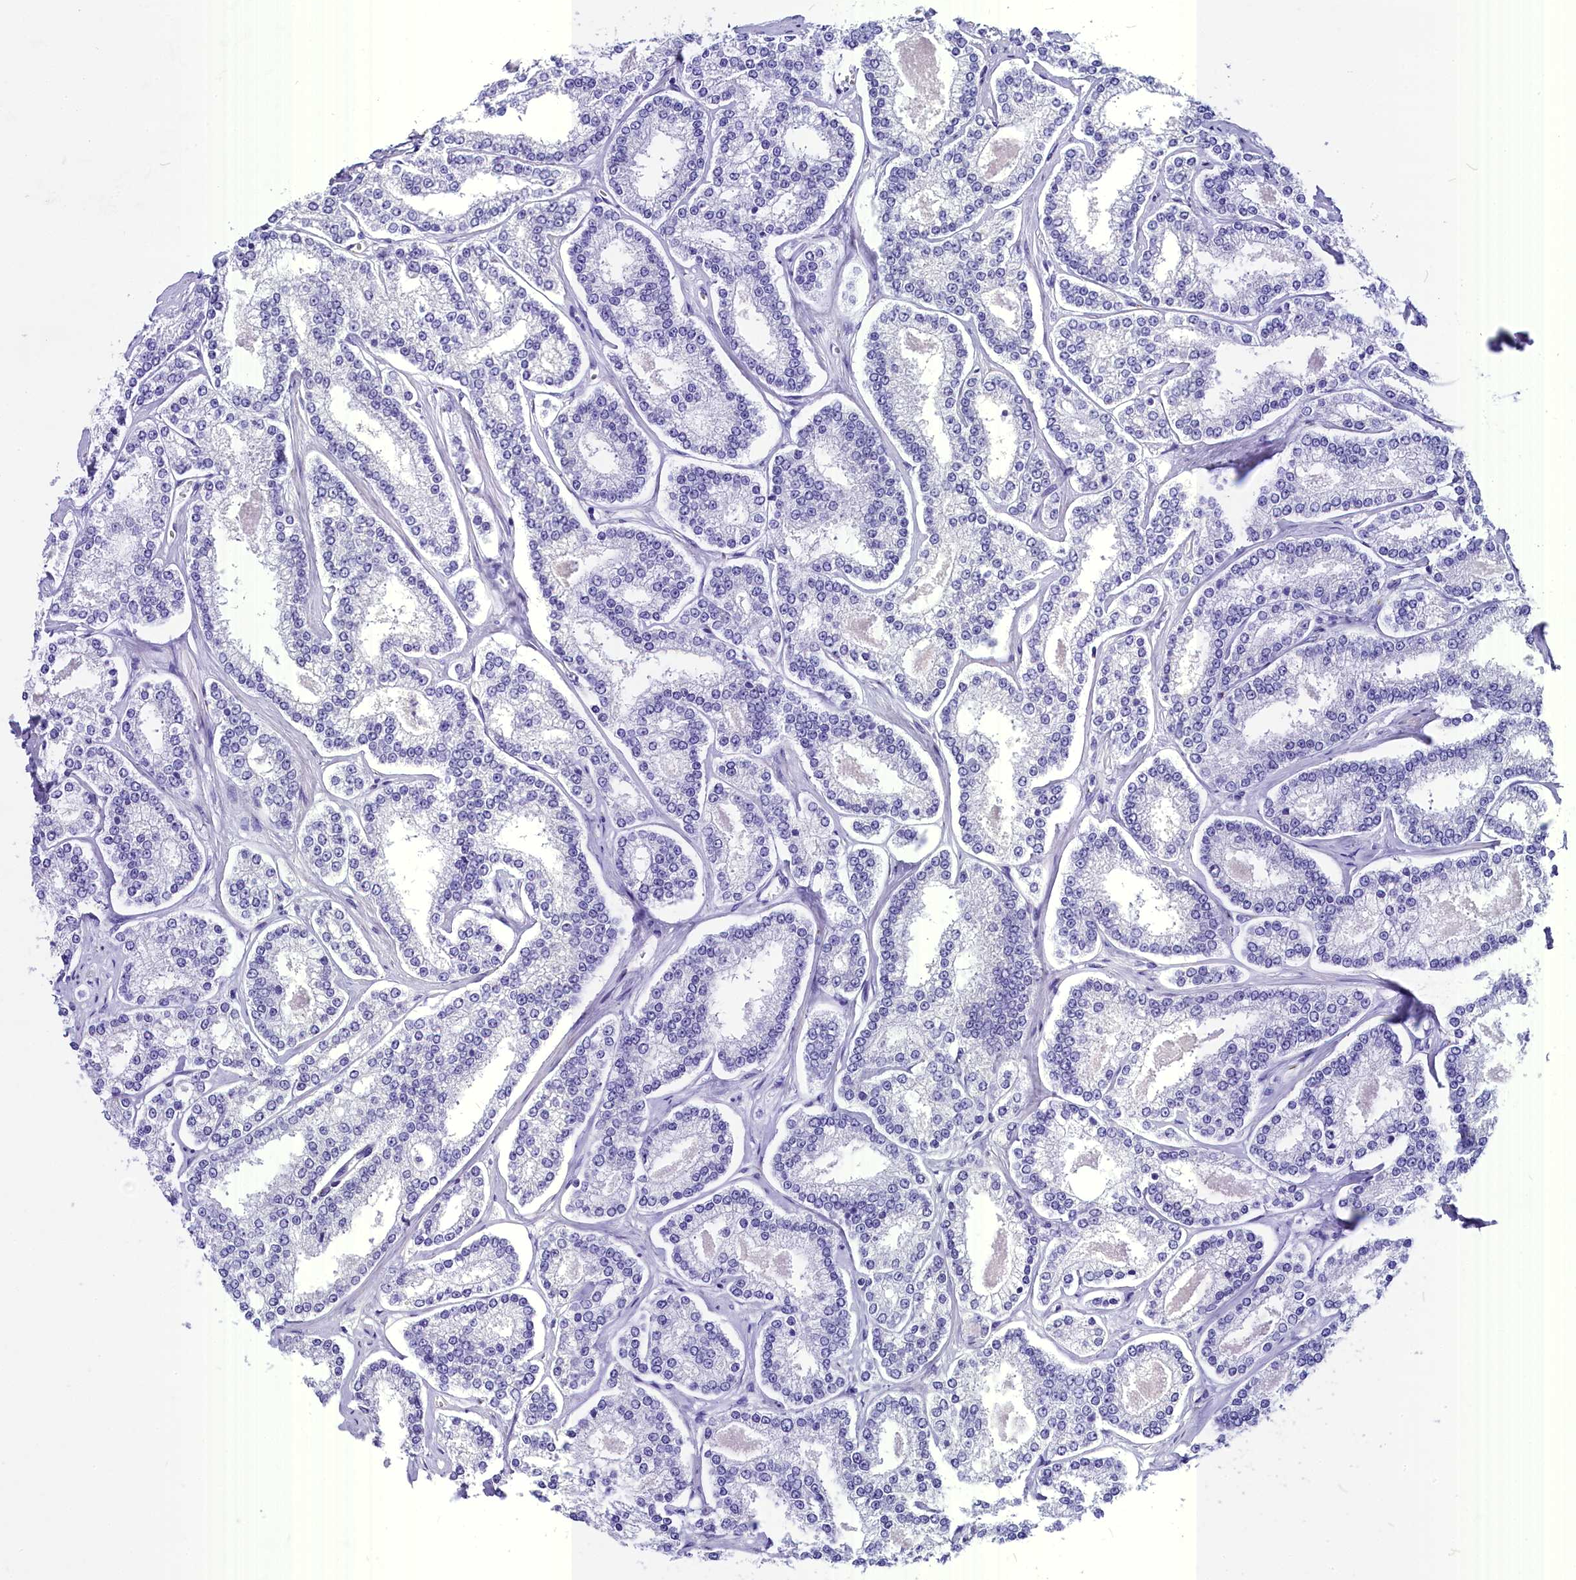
{"staining": {"intensity": "negative", "quantity": "none", "location": "none"}, "tissue": "prostate cancer", "cell_type": "Tumor cells", "image_type": "cancer", "snomed": [{"axis": "morphology", "description": "Normal tissue, NOS"}, {"axis": "morphology", "description": "Adenocarcinoma, High grade"}, {"axis": "topography", "description": "Prostate"}], "caption": "An immunohistochemistry image of prostate cancer is shown. There is no staining in tumor cells of prostate cancer. The staining is performed using DAB (3,3'-diaminobenzidine) brown chromogen with nuclei counter-stained in using hematoxylin.", "gene": "AP3B2", "patient": {"sex": "male", "age": 83}}